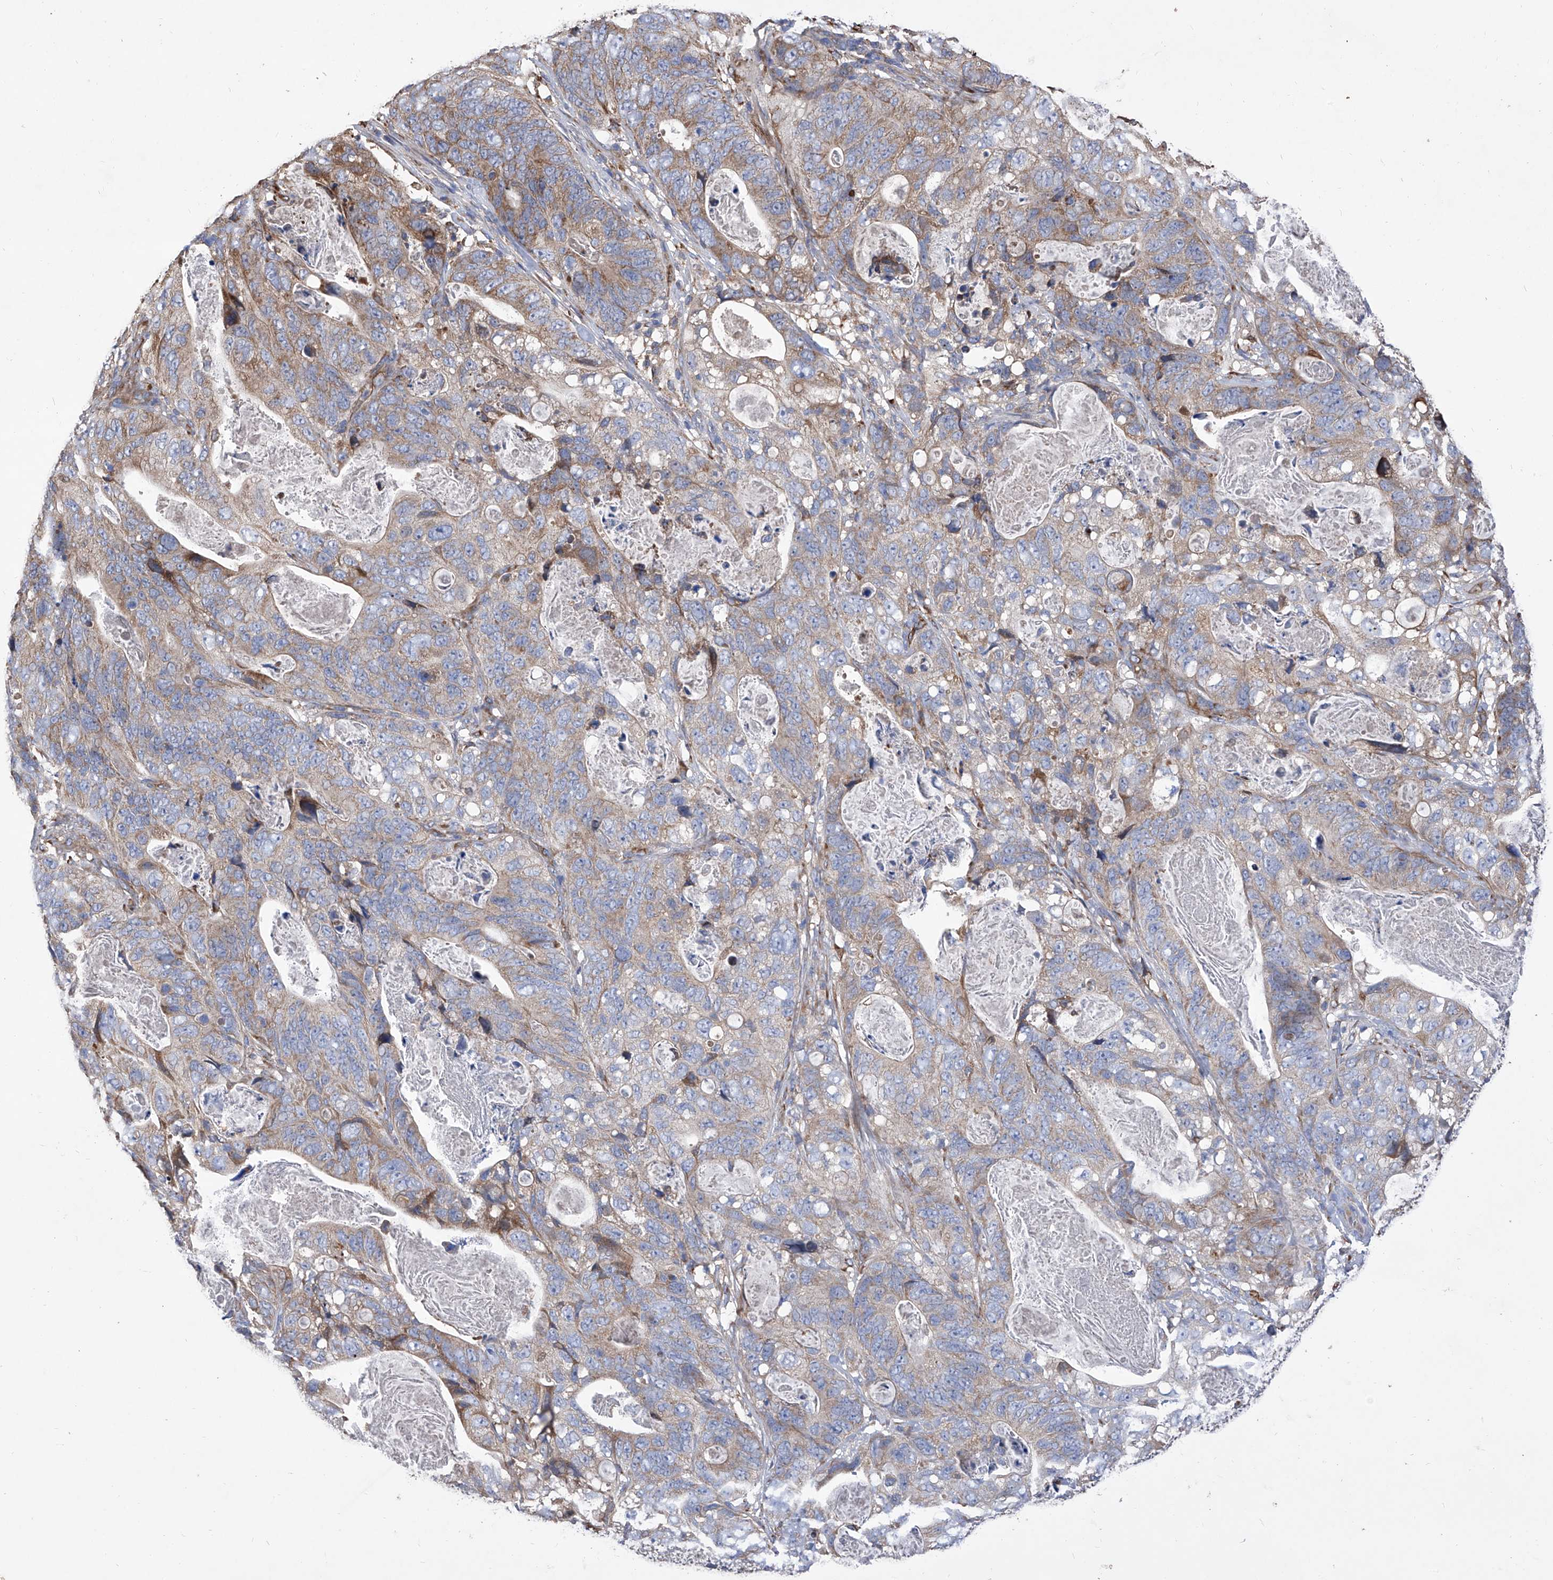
{"staining": {"intensity": "moderate", "quantity": "25%-75%", "location": "cytoplasmic/membranous"}, "tissue": "stomach cancer", "cell_type": "Tumor cells", "image_type": "cancer", "snomed": [{"axis": "morphology", "description": "Normal tissue, NOS"}, {"axis": "morphology", "description": "Adenocarcinoma, NOS"}, {"axis": "topography", "description": "Stomach"}], "caption": "Immunohistochemical staining of human adenocarcinoma (stomach) reveals medium levels of moderate cytoplasmic/membranous staining in about 25%-75% of tumor cells. Using DAB (brown) and hematoxylin (blue) stains, captured at high magnification using brightfield microscopy.", "gene": "INPP5B", "patient": {"sex": "female", "age": 89}}